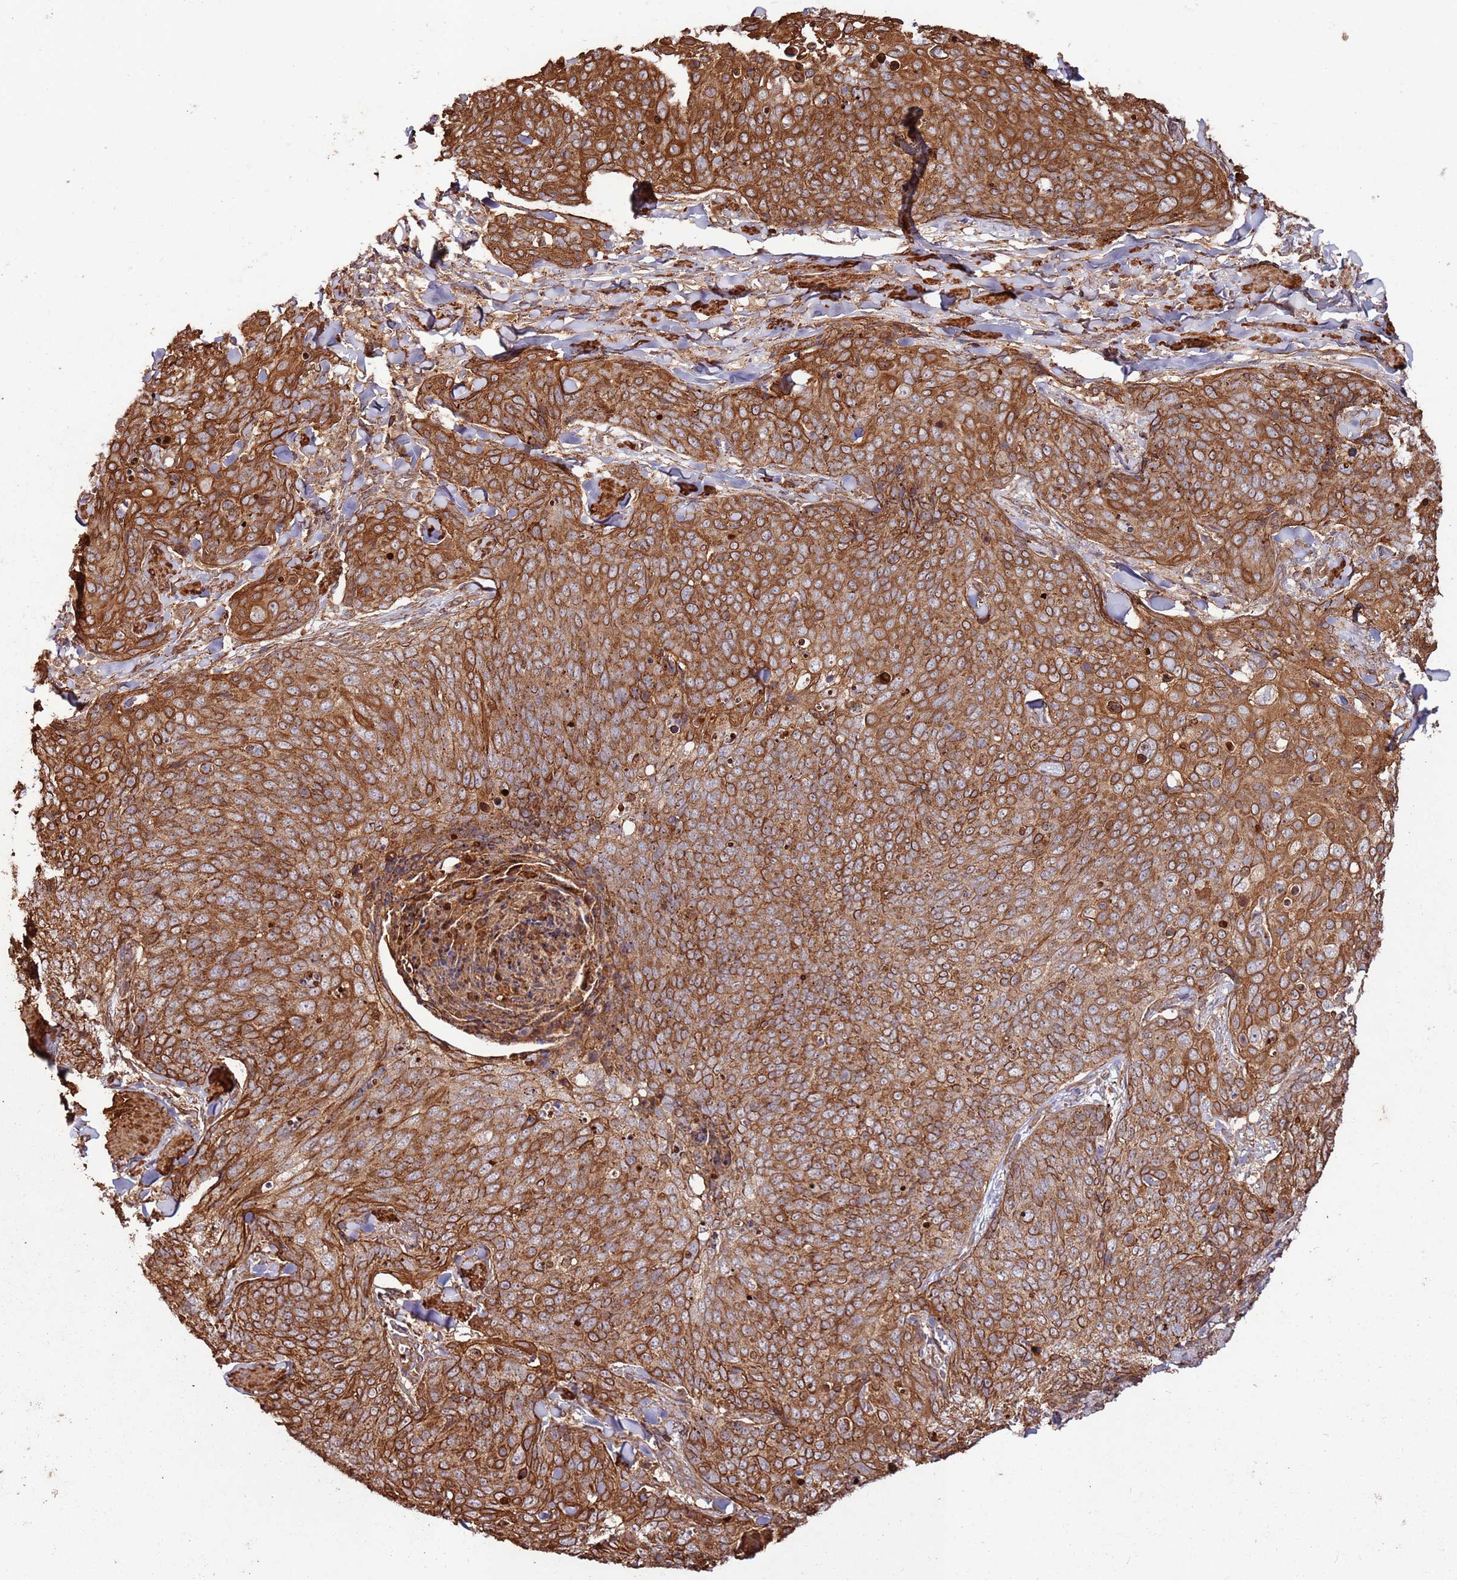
{"staining": {"intensity": "strong", "quantity": ">75%", "location": "cytoplasmic/membranous"}, "tissue": "skin cancer", "cell_type": "Tumor cells", "image_type": "cancer", "snomed": [{"axis": "morphology", "description": "Squamous cell carcinoma, NOS"}, {"axis": "topography", "description": "Skin"}, {"axis": "topography", "description": "Vulva"}], "caption": "Immunohistochemistry of human skin squamous cell carcinoma exhibits high levels of strong cytoplasmic/membranous expression in about >75% of tumor cells.", "gene": "FAM186A", "patient": {"sex": "female", "age": 85}}